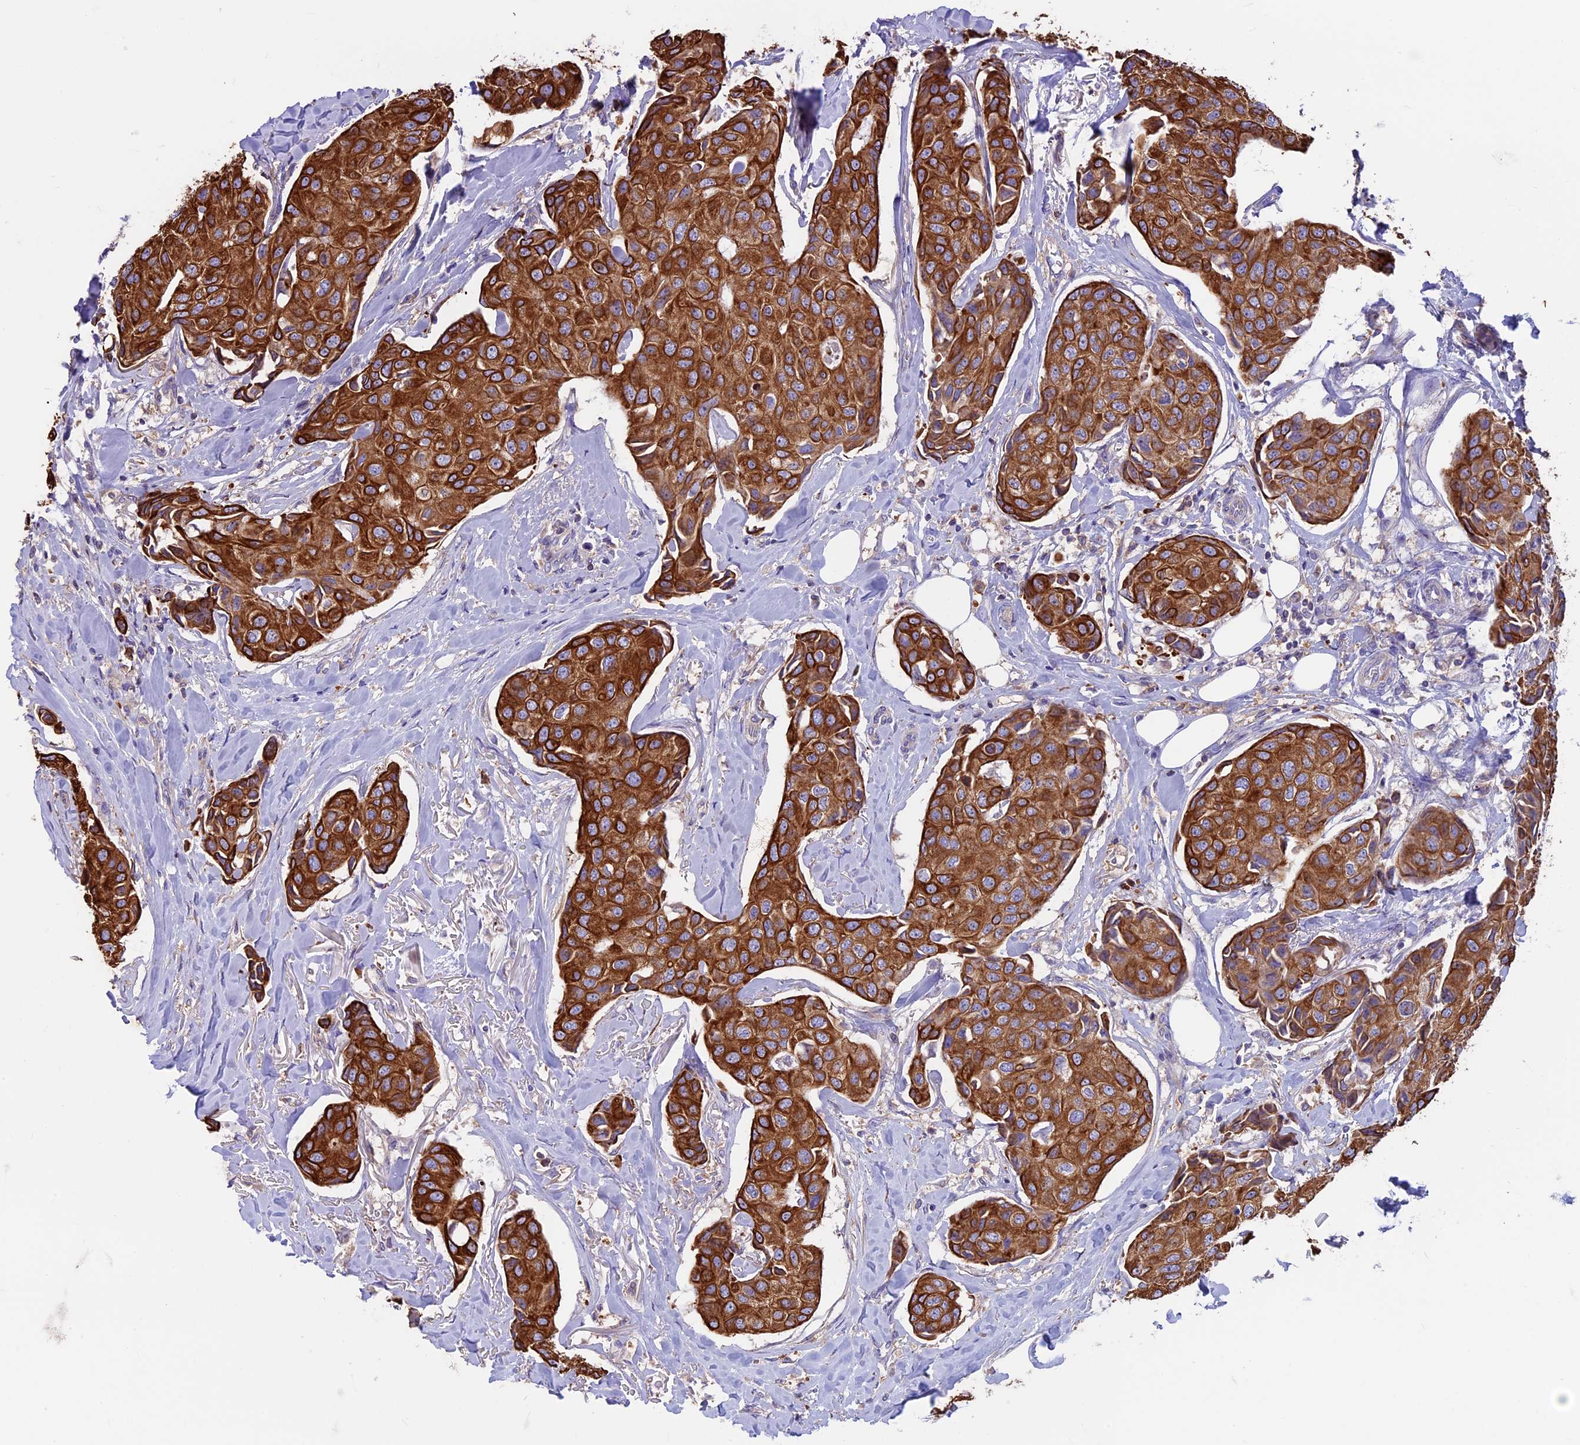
{"staining": {"intensity": "strong", "quantity": ">75%", "location": "cytoplasmic/membranous"}, "tissue": "breast cancer", "cell_type": "Tumor cells", "image_type": "cancer", "snomed": [{"axis": "morphology", "description": "Duct carcinoma"}, {"axis": "topography", "description": "Breast"}], "caption": "Breast cancer was stained to show a protein in brown. There is high levels of strong cytoplasmic/membranous positivity in approximately >75% of tumor cells. Using DAB (3,3'-diaminobenzidine) (brown) and hematoxylin (blue) stains, captured at high magnification using brightfield microscopy.", "gene": "CDAN1", "patient": {"sex": "female", "age": 80}}